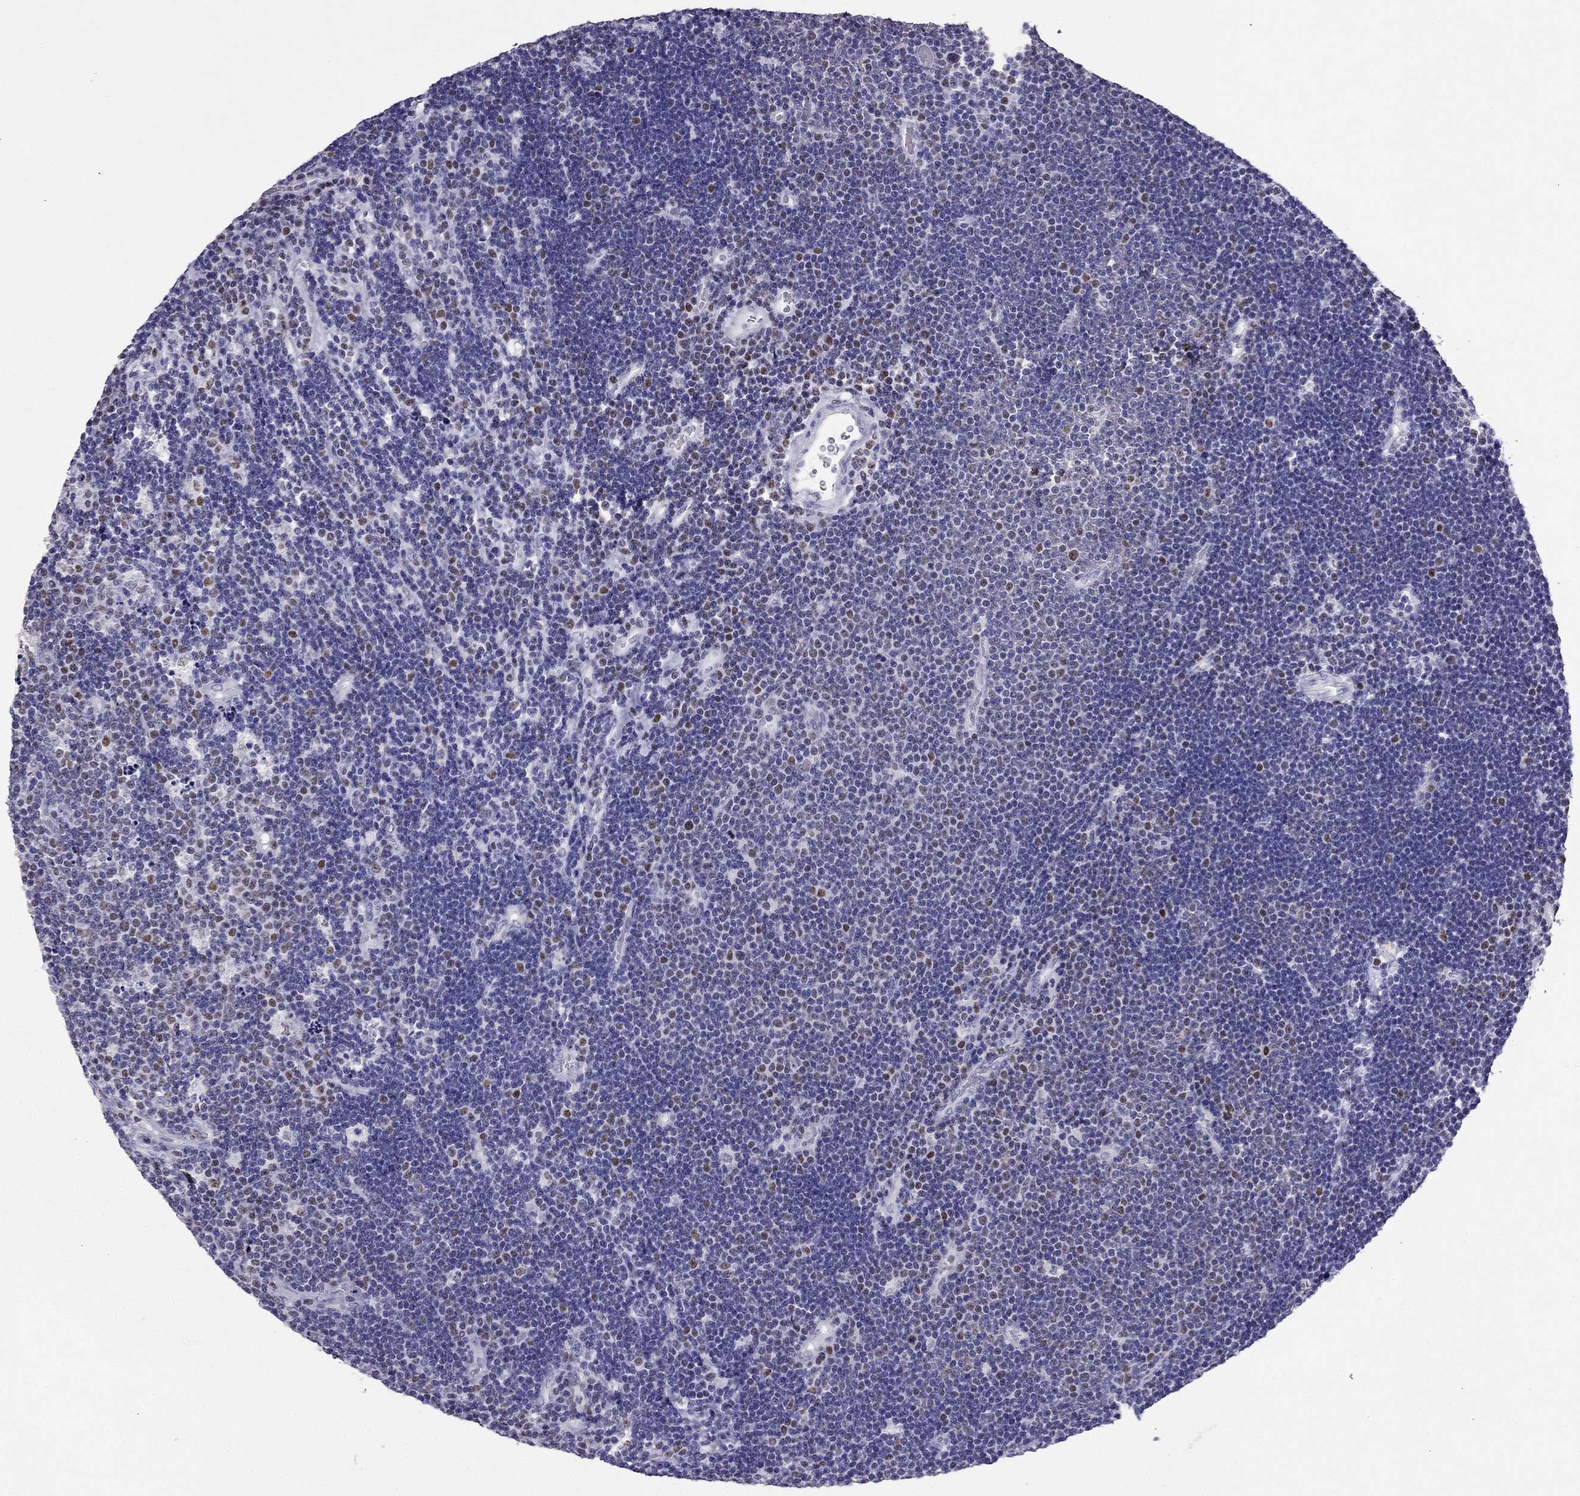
{"staining": {"intensity": "negative", "quantity": "none", "location": "none"}, "tissue": "lymphoma", "cell_type": "Tumor cells", "image_type": "cancer", "snomed": [{"axis": "morphology", "description": "Malignant lymphoma, non-Hodgkin's type, Low grade"}, {"axis": "topography", "description": "Brain"}], "caption": "This is an IHC photomicrograph of human low-grade malignant lymphoma, non-Hodgkin's type. There is no expression in tumor cells.", "gene": "ARID3A", "patient": {"sex": "female", "age": 66}}